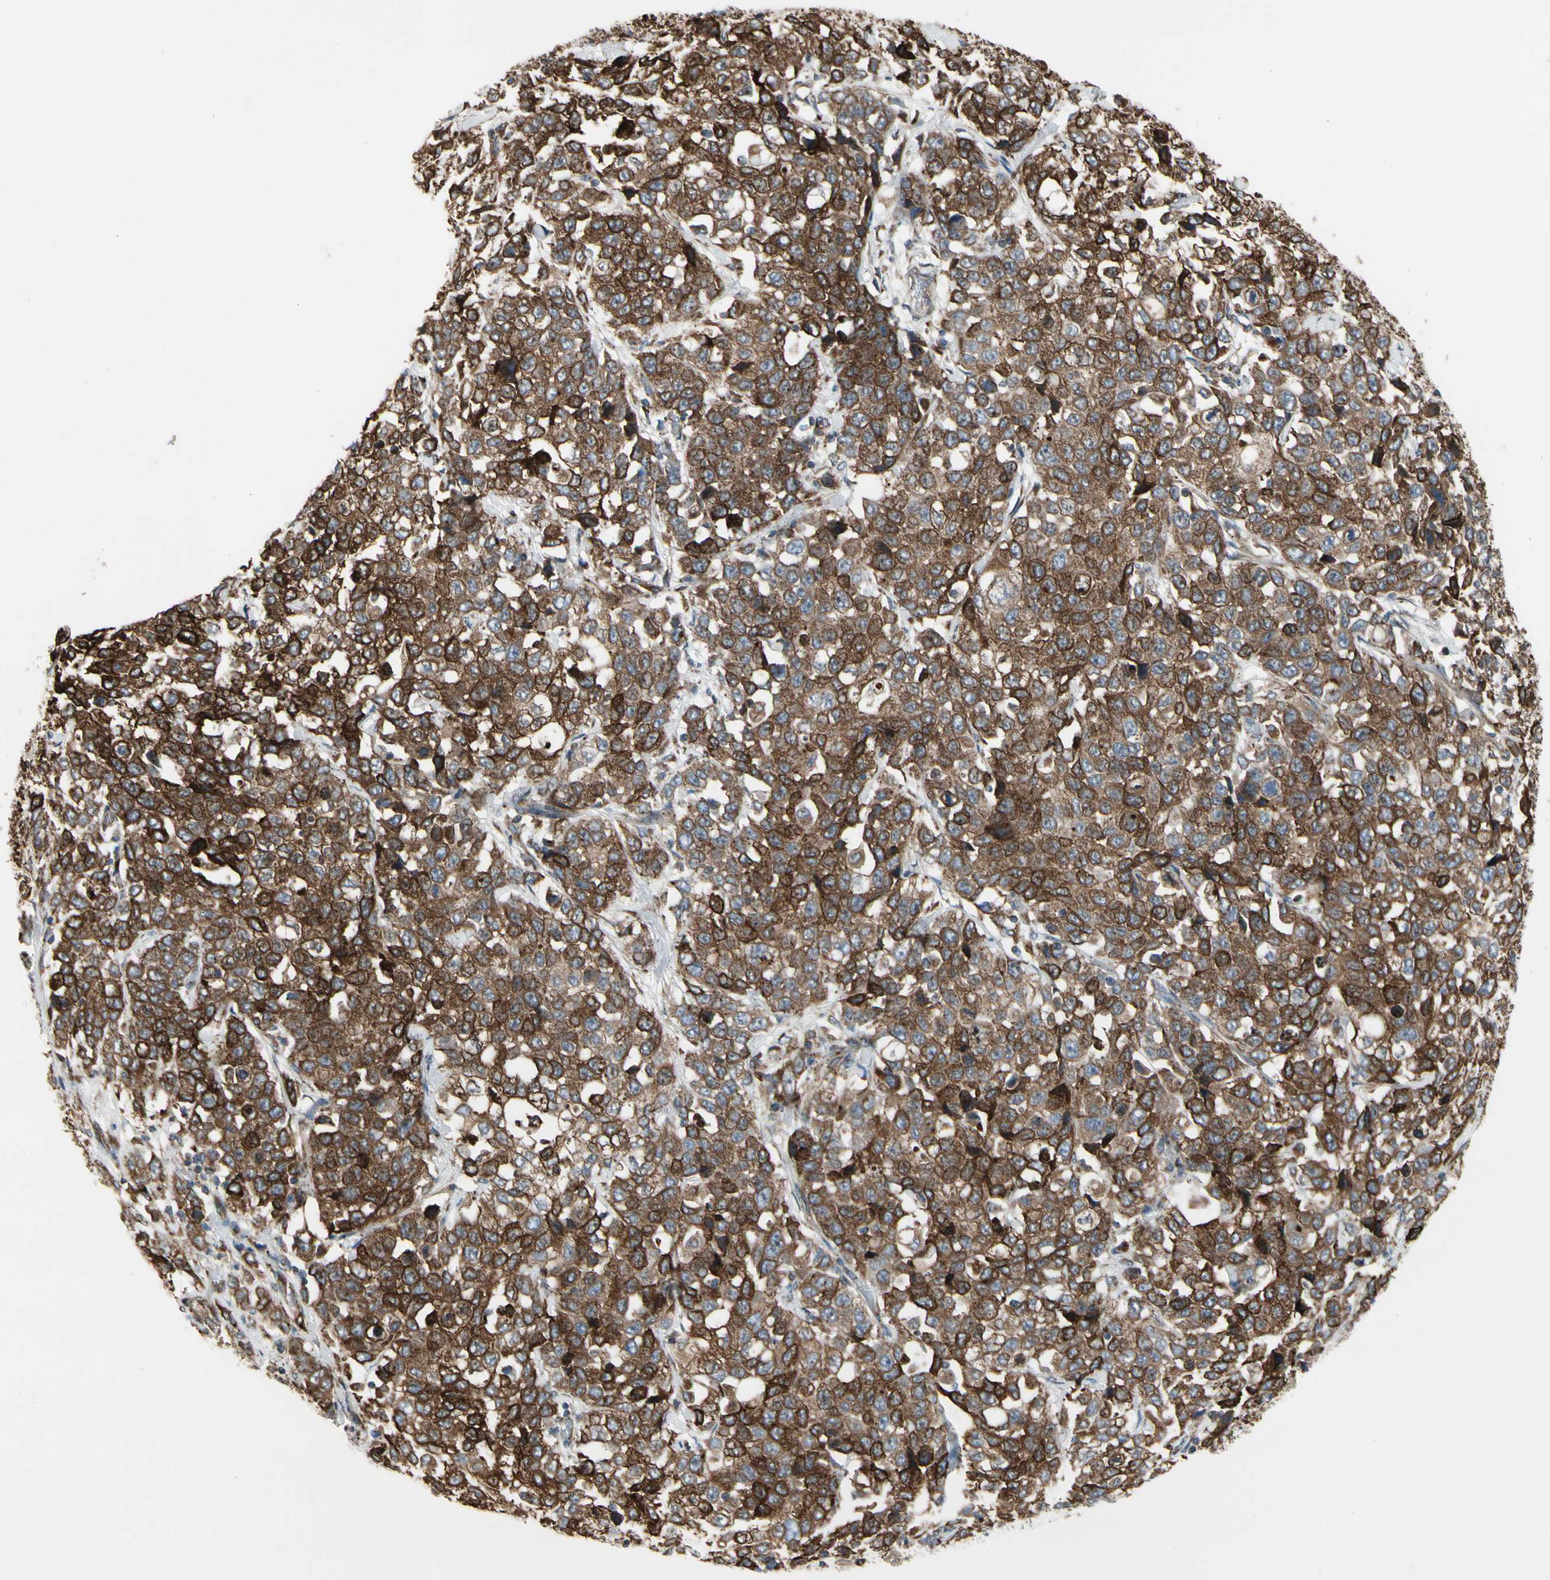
{"staining": {"intensity": "strong", "quantity": ">75%", "location": "cytoplasmic/membranous"}, "tissue": "stomach cancer", "cell_type": "Tumor cells", "image_type": "cancer", "snomed": [{"axis": "morphology", "description": "Normal tissue, NOS"}, {"axis": "morphology", "description": "Adenocarcinoma, NOS"}, {"axis": "topography", "description": "Stomach"}], "caption": "Stomach cancer (adenocarcinoma) stained with a brown dye displays strong cytoplasmic/membranous positive expression in approximately >75% of tumor cells.", "gene": "SLC39A9", "patient": {"sex": "male", "age": 48}}